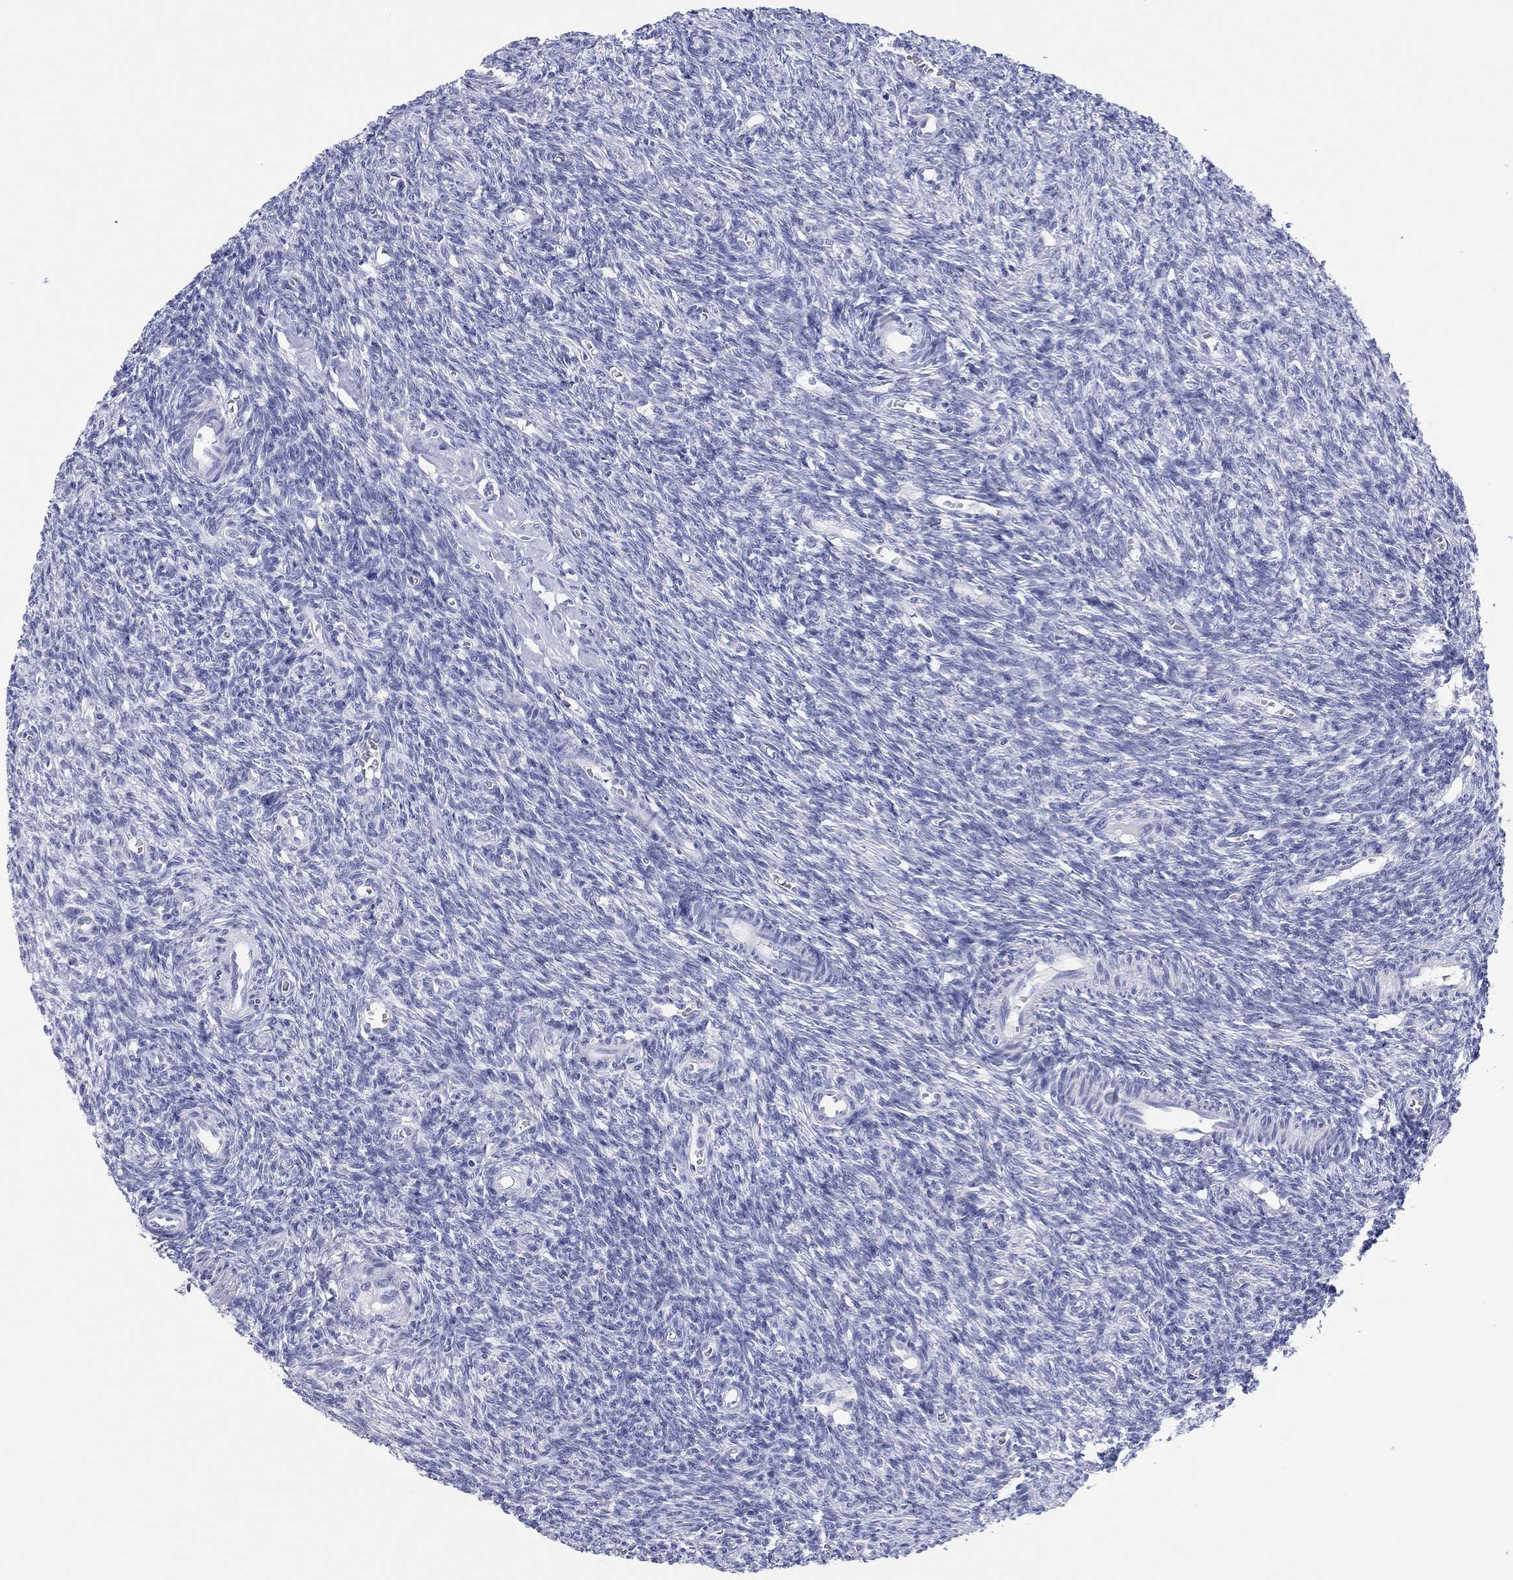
{"staining": {"intensity": "negative", "quantity": "none", "location": "none"}, "tissue": "ovary", "cell_type": "Follicle cells", "image_type": "normal", "snomed": [{"axis": "morphology", "description": "Normal tissue, NOS"}, {"axis": "topography", "description": "Ovary"}], "caption": "Ovary stained for a protein using immunohistochemistry (IHC) shows no staining follicle cells.", "gene": "MAGEB6", "patient": {"sex": "female", "age": 27}}